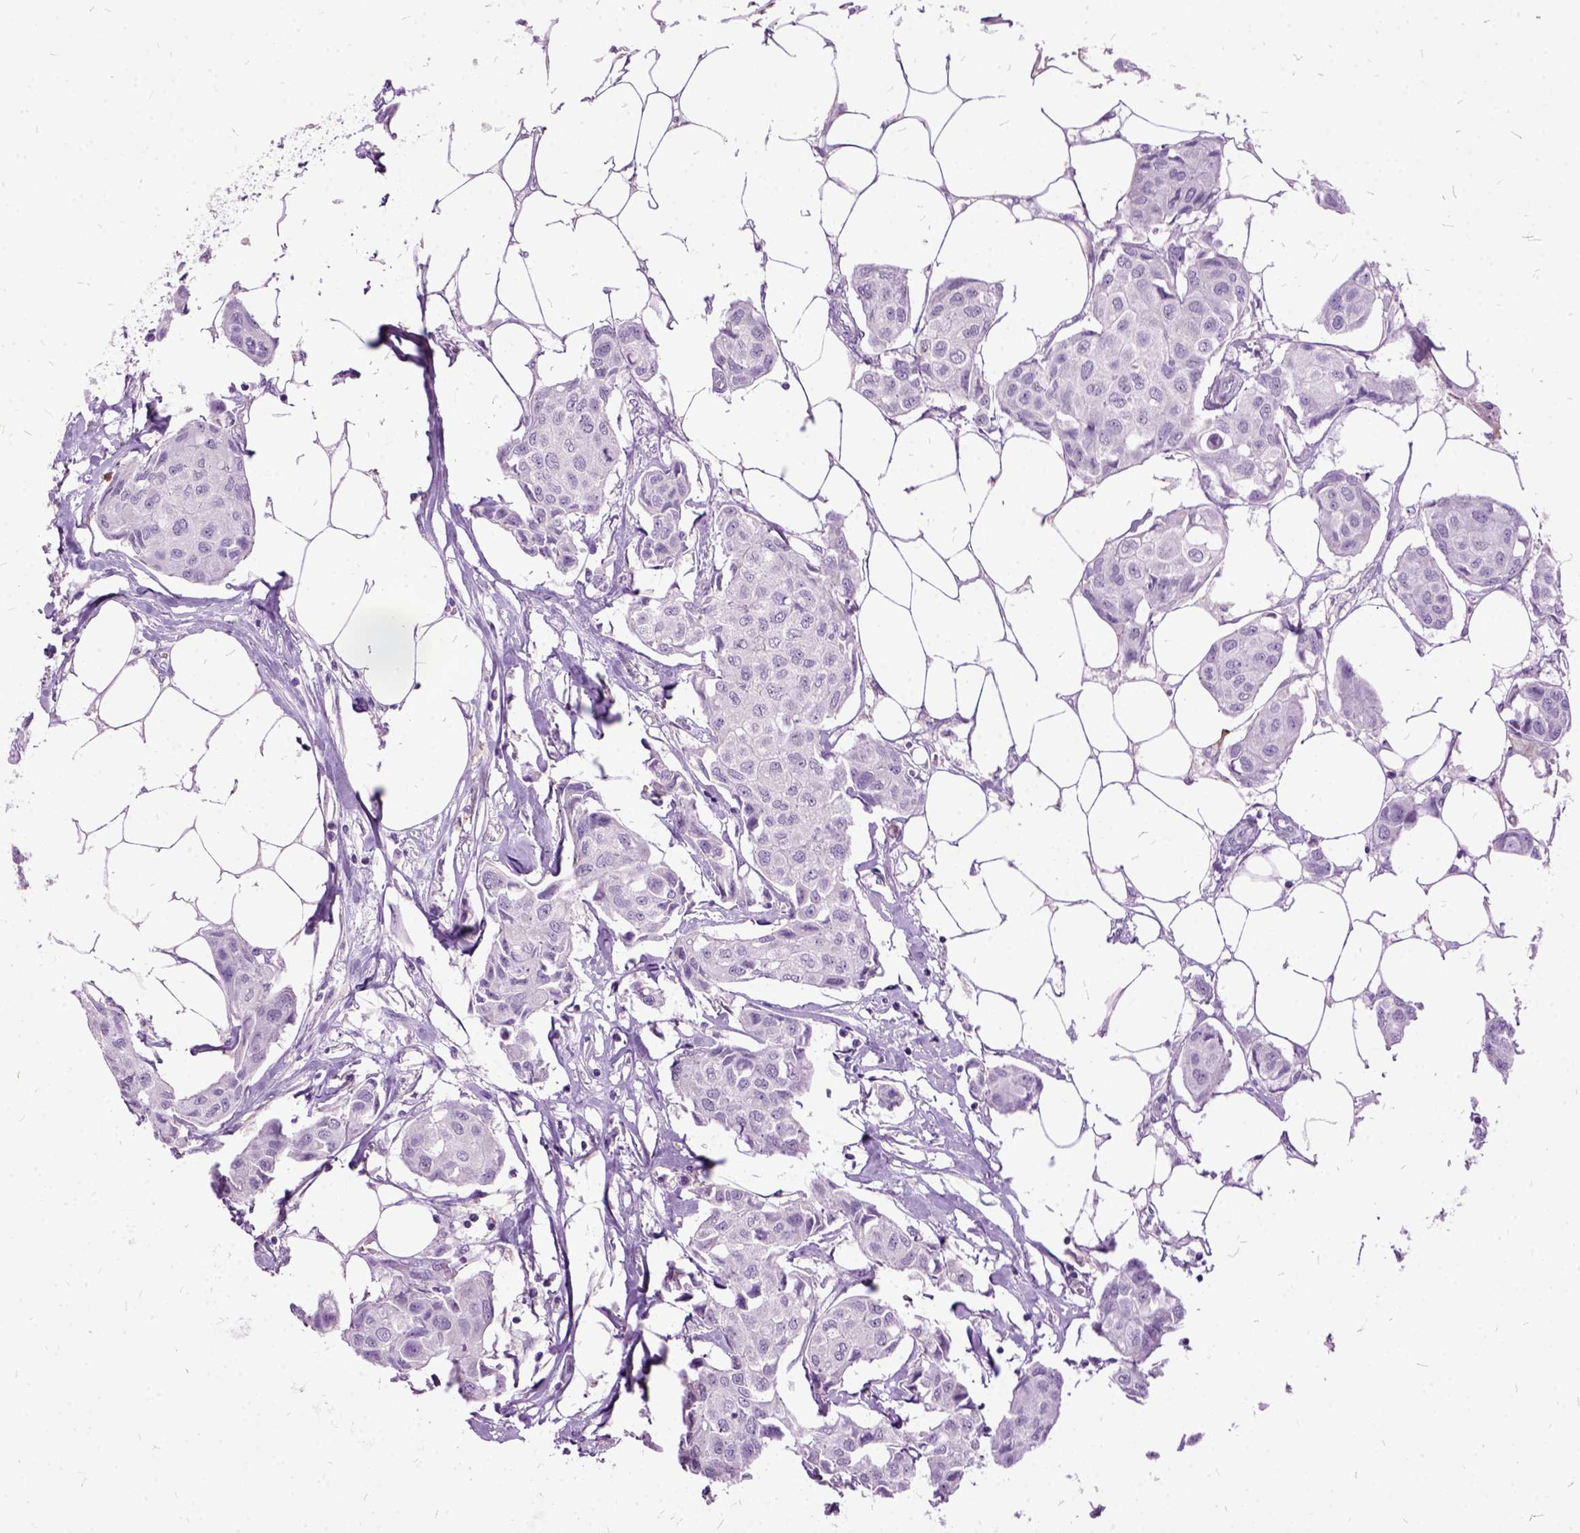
{"staining": {"intensity": "negative", "quantity": "none", "location": "none"}, "tissue": "breast cancer", "cell_type": "Tumor cells", "image_type": "cancer", "snomed": [{"axis": "morphology", "description": "Duct carcinoma"}, {"axis": "topography", "description": "Breast"}, {"axis": "topography", "description": "Lymph node"}], "caption": "This micrograph is of invasive ductal carcinoma (breast) stained with immunohistochemistry to label a protein in brown with the nuclei are counter-stained blue. There is no expression in tumor cells.", "gene": "MME", "patient": {"sex": "female", "age": 80}}